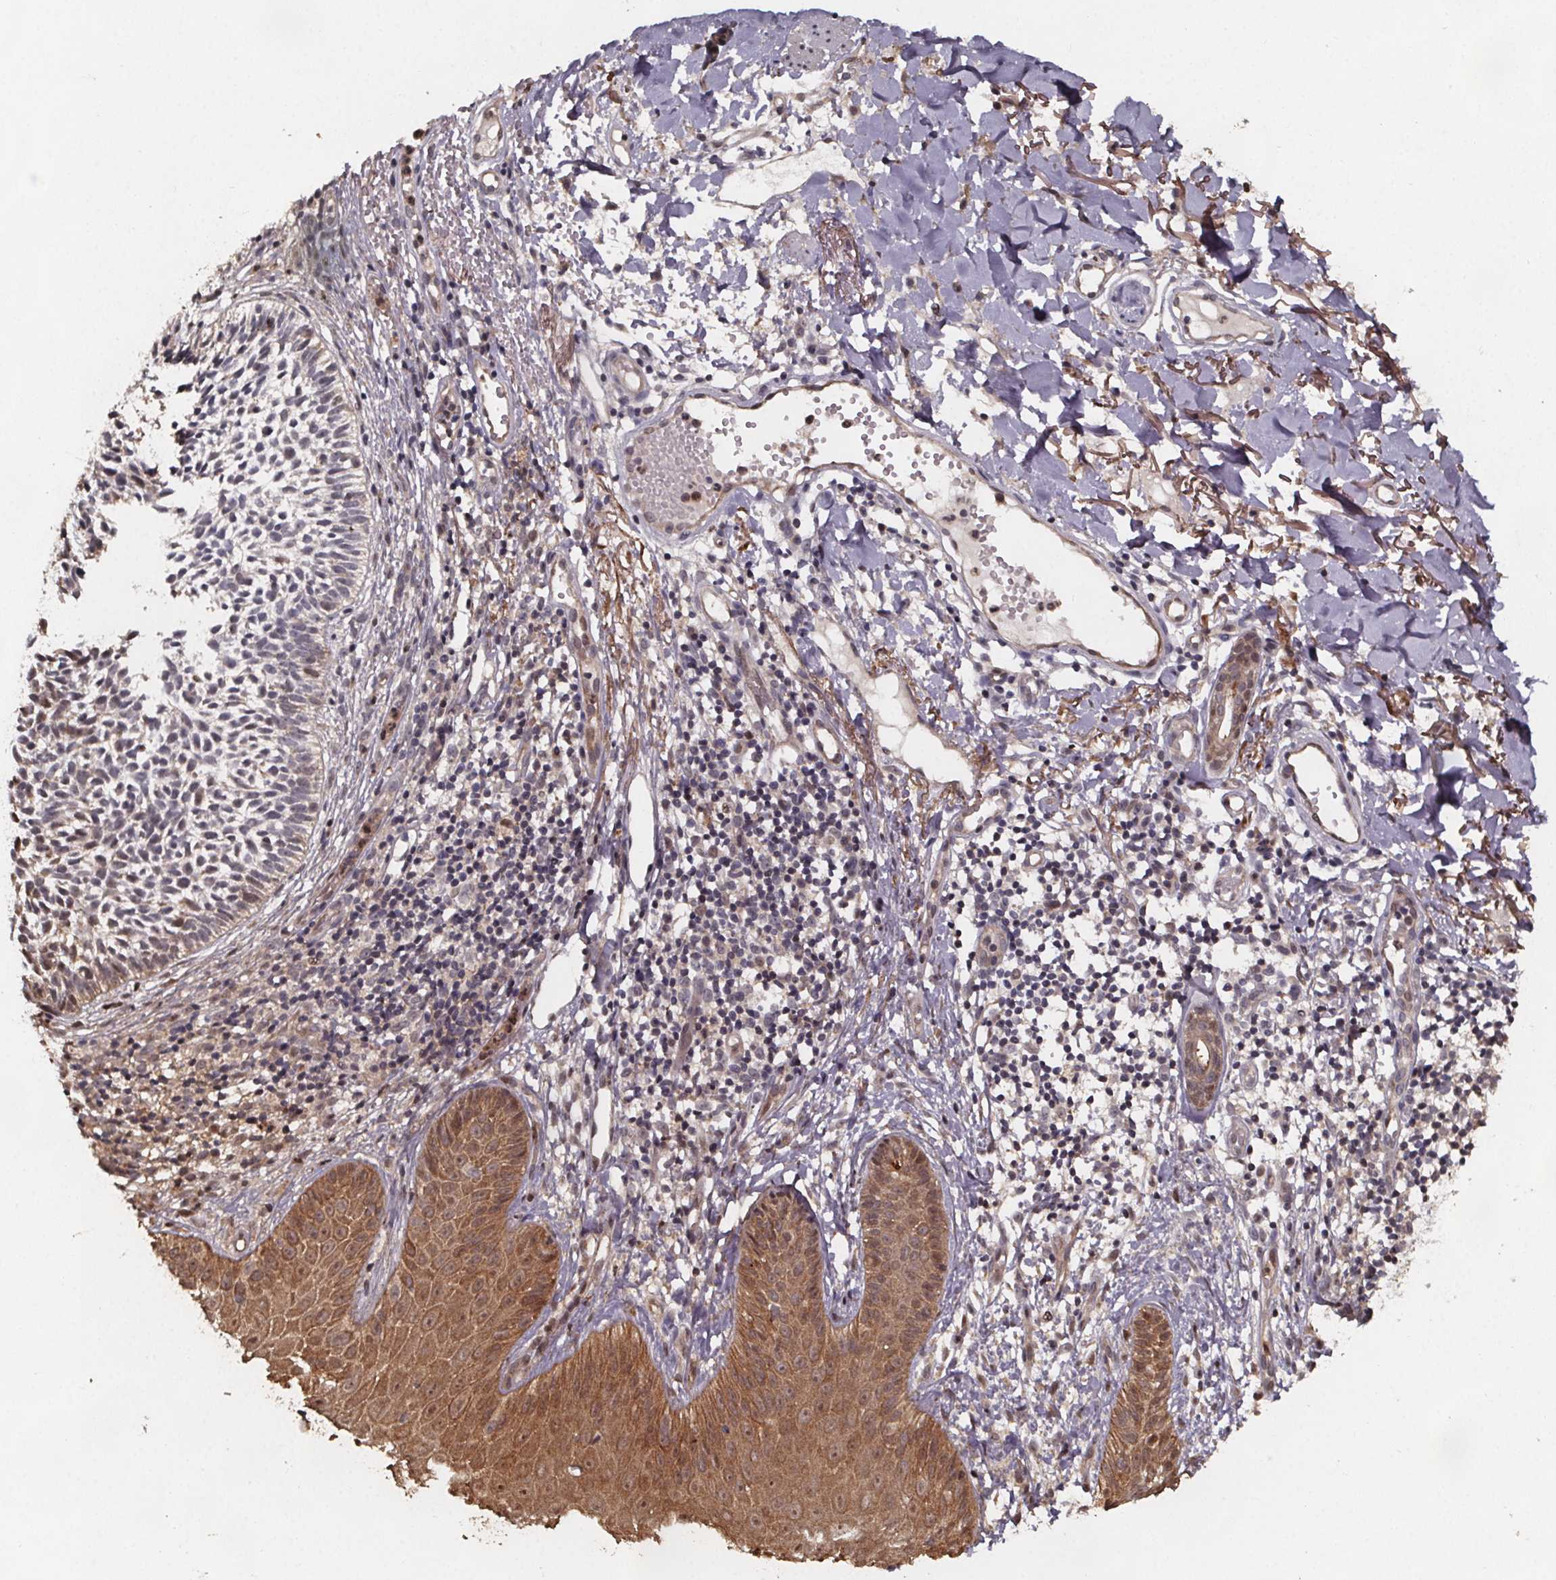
{"staining": {"intensity": "negative", "quantity": "none", "location": "none"}, "tissue": "skin cancer", "cell_type": "Tumor cells", "image_type": "cancer", "snomed": [{"axis": "morphology", "description": "Basal cell carcinoma"}, {"axis": "topography", "description": "Skin"}], "caption": "Skin basal cell carcinoma was stained to show a protein in brown. There is no significant staining in tumor cells.", "gene": "ZNF879", "patient": {"sex": "male", "age": 78}}